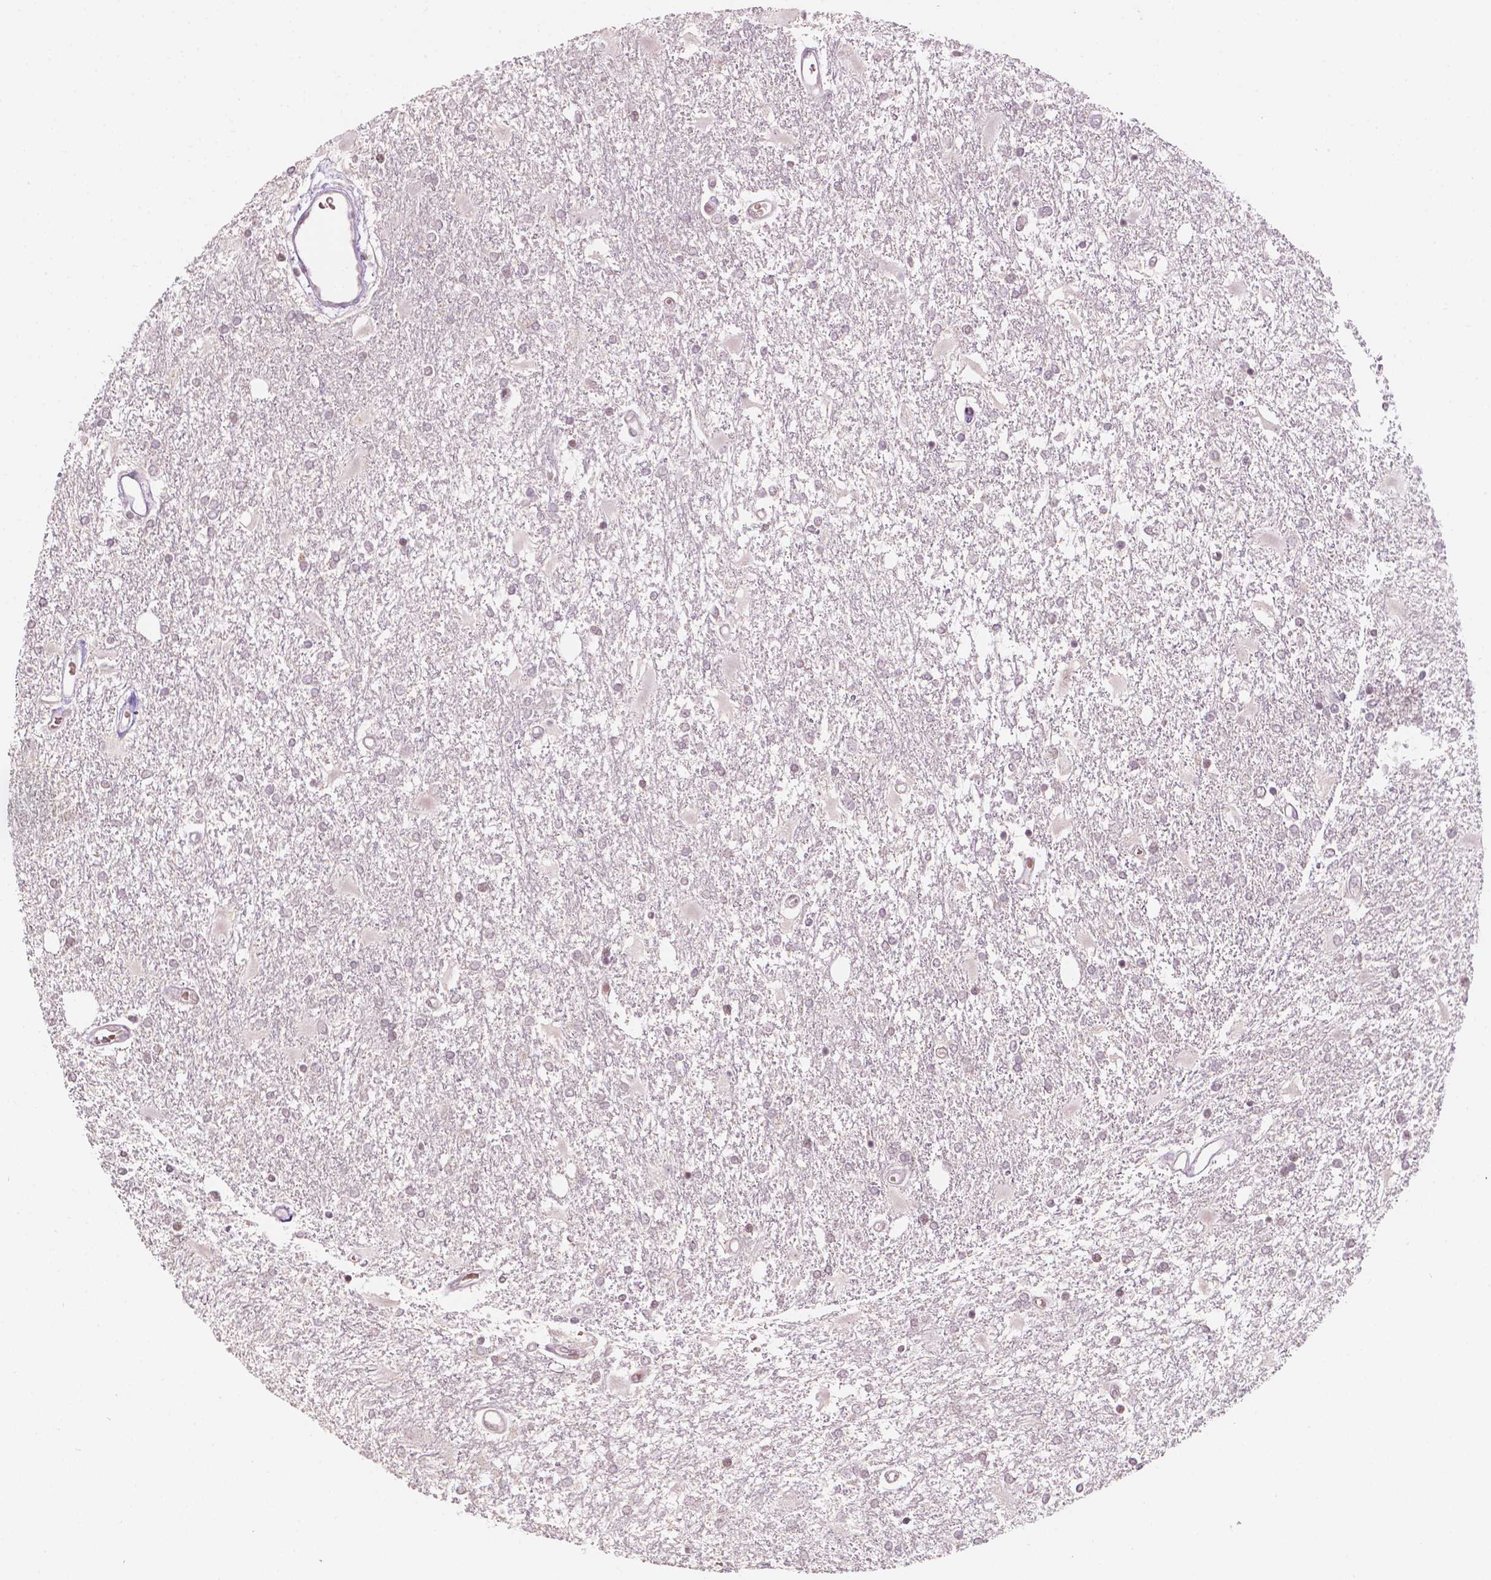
{"staining": {"intensity": "negative", "quantity": "none", "location": "none"}, "tissue": "glioma", "cell_type": "Tumor cells", "image_type": "cancer", "snomed": [{"axis": "morphology", "description": "Glioma, malignant, High grade"}, {"axis": "topography", "description": "Cerebral cortex"}], "caption": "There is no significant positivity in tumor cells of high-grade glioma (malignant).", "gene": "NOS1AP", "patient": {"sex": "male", "age": 79}}